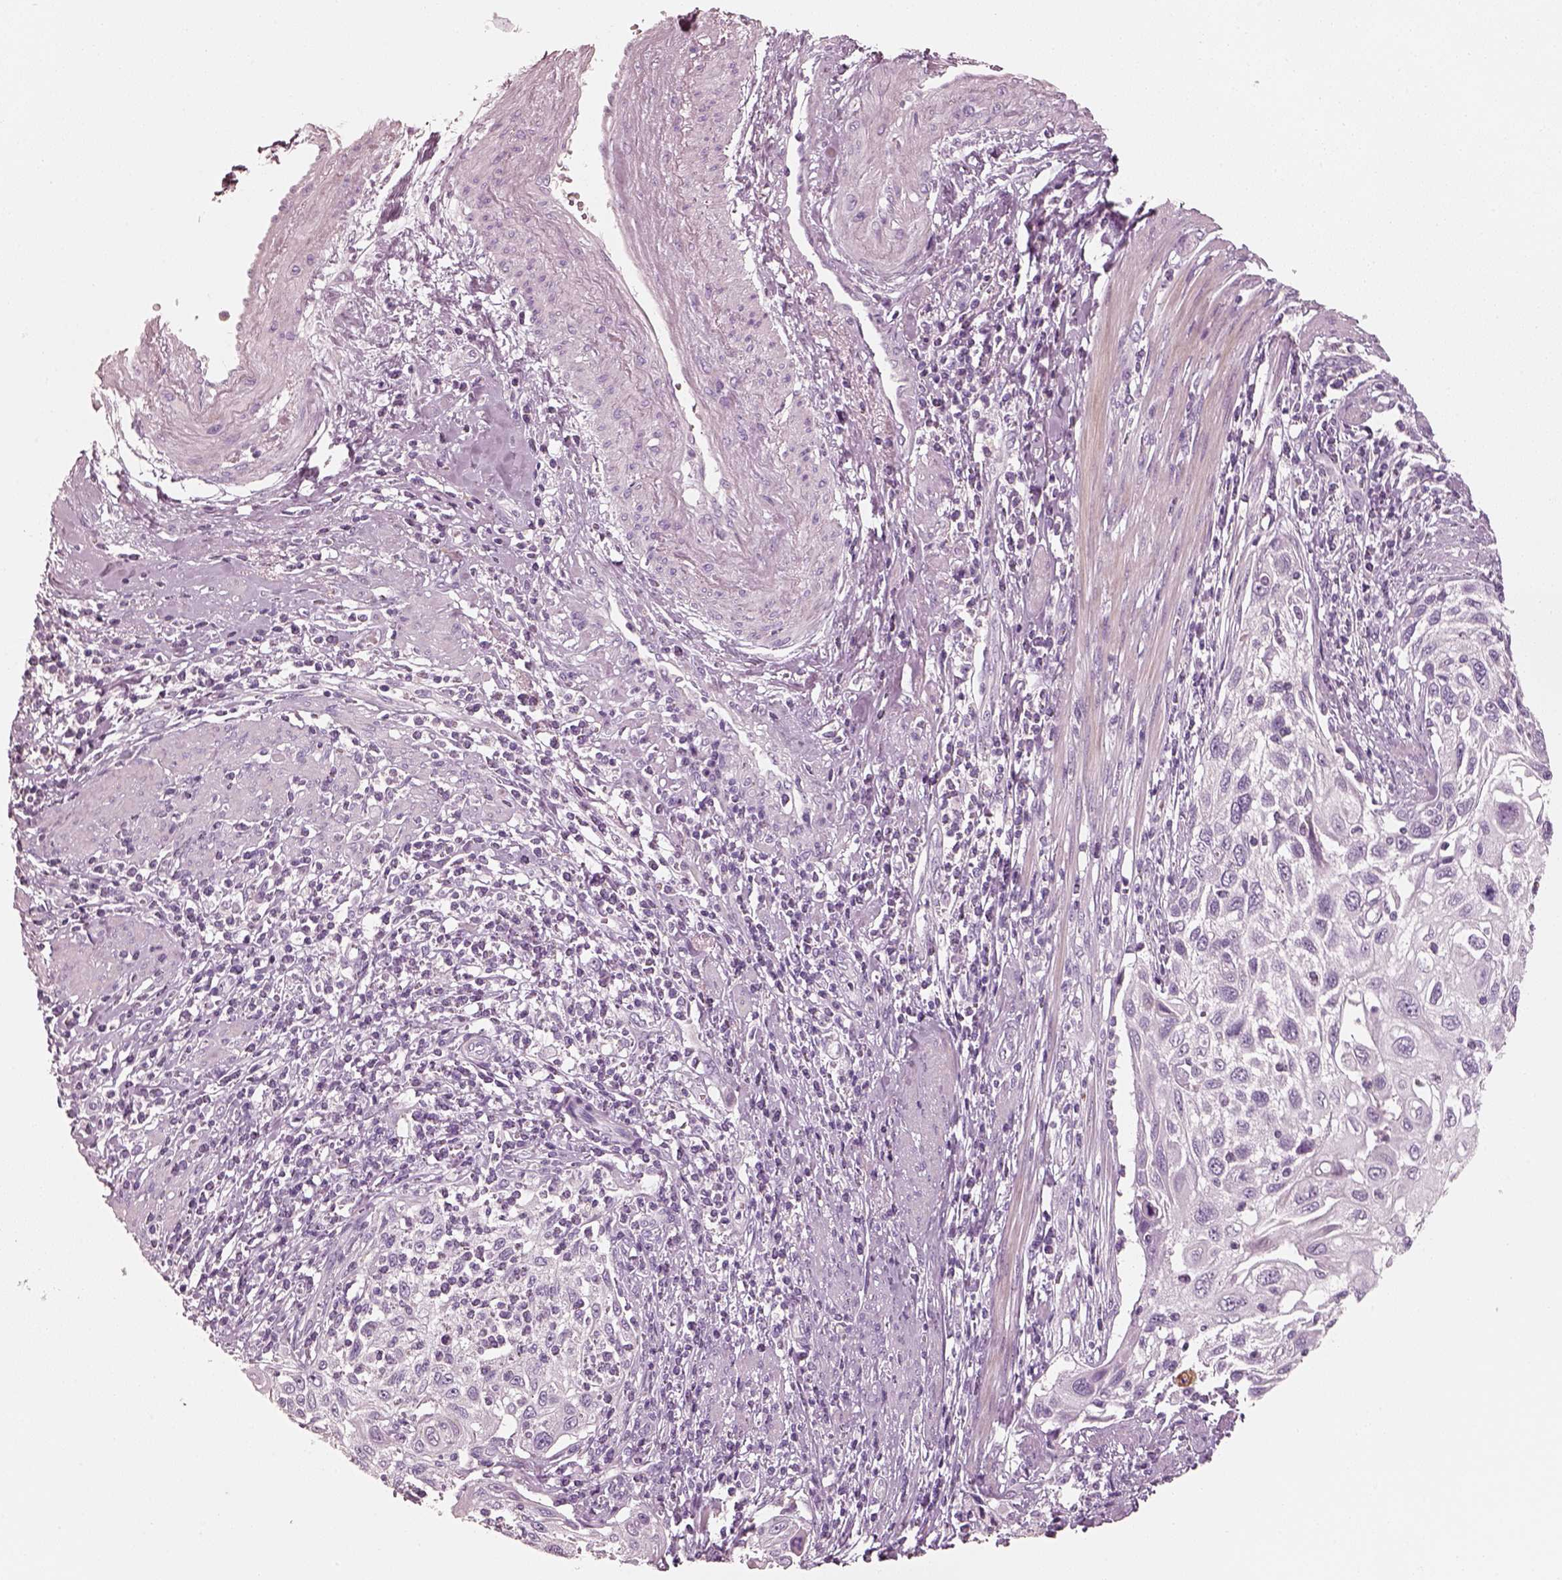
{"staining": {"intensity": "negative", "quantity": "none", "location": "none"}, "tissue": "cervical cancer", "cell_type": "Tumor cells", "image_type": "cancer", "snomed": [{"axis": "morphology", "description": "Squamous cell carcinoma, NOS"}, {"axis": "topography", "description": "Cervix"}], "caption": "The IHC photomicrograph has no significant positivity in tumor cells of cervical cancer tissue.", "gene": "R3HDML", "patient": {"sex": "female", "age": 70}}